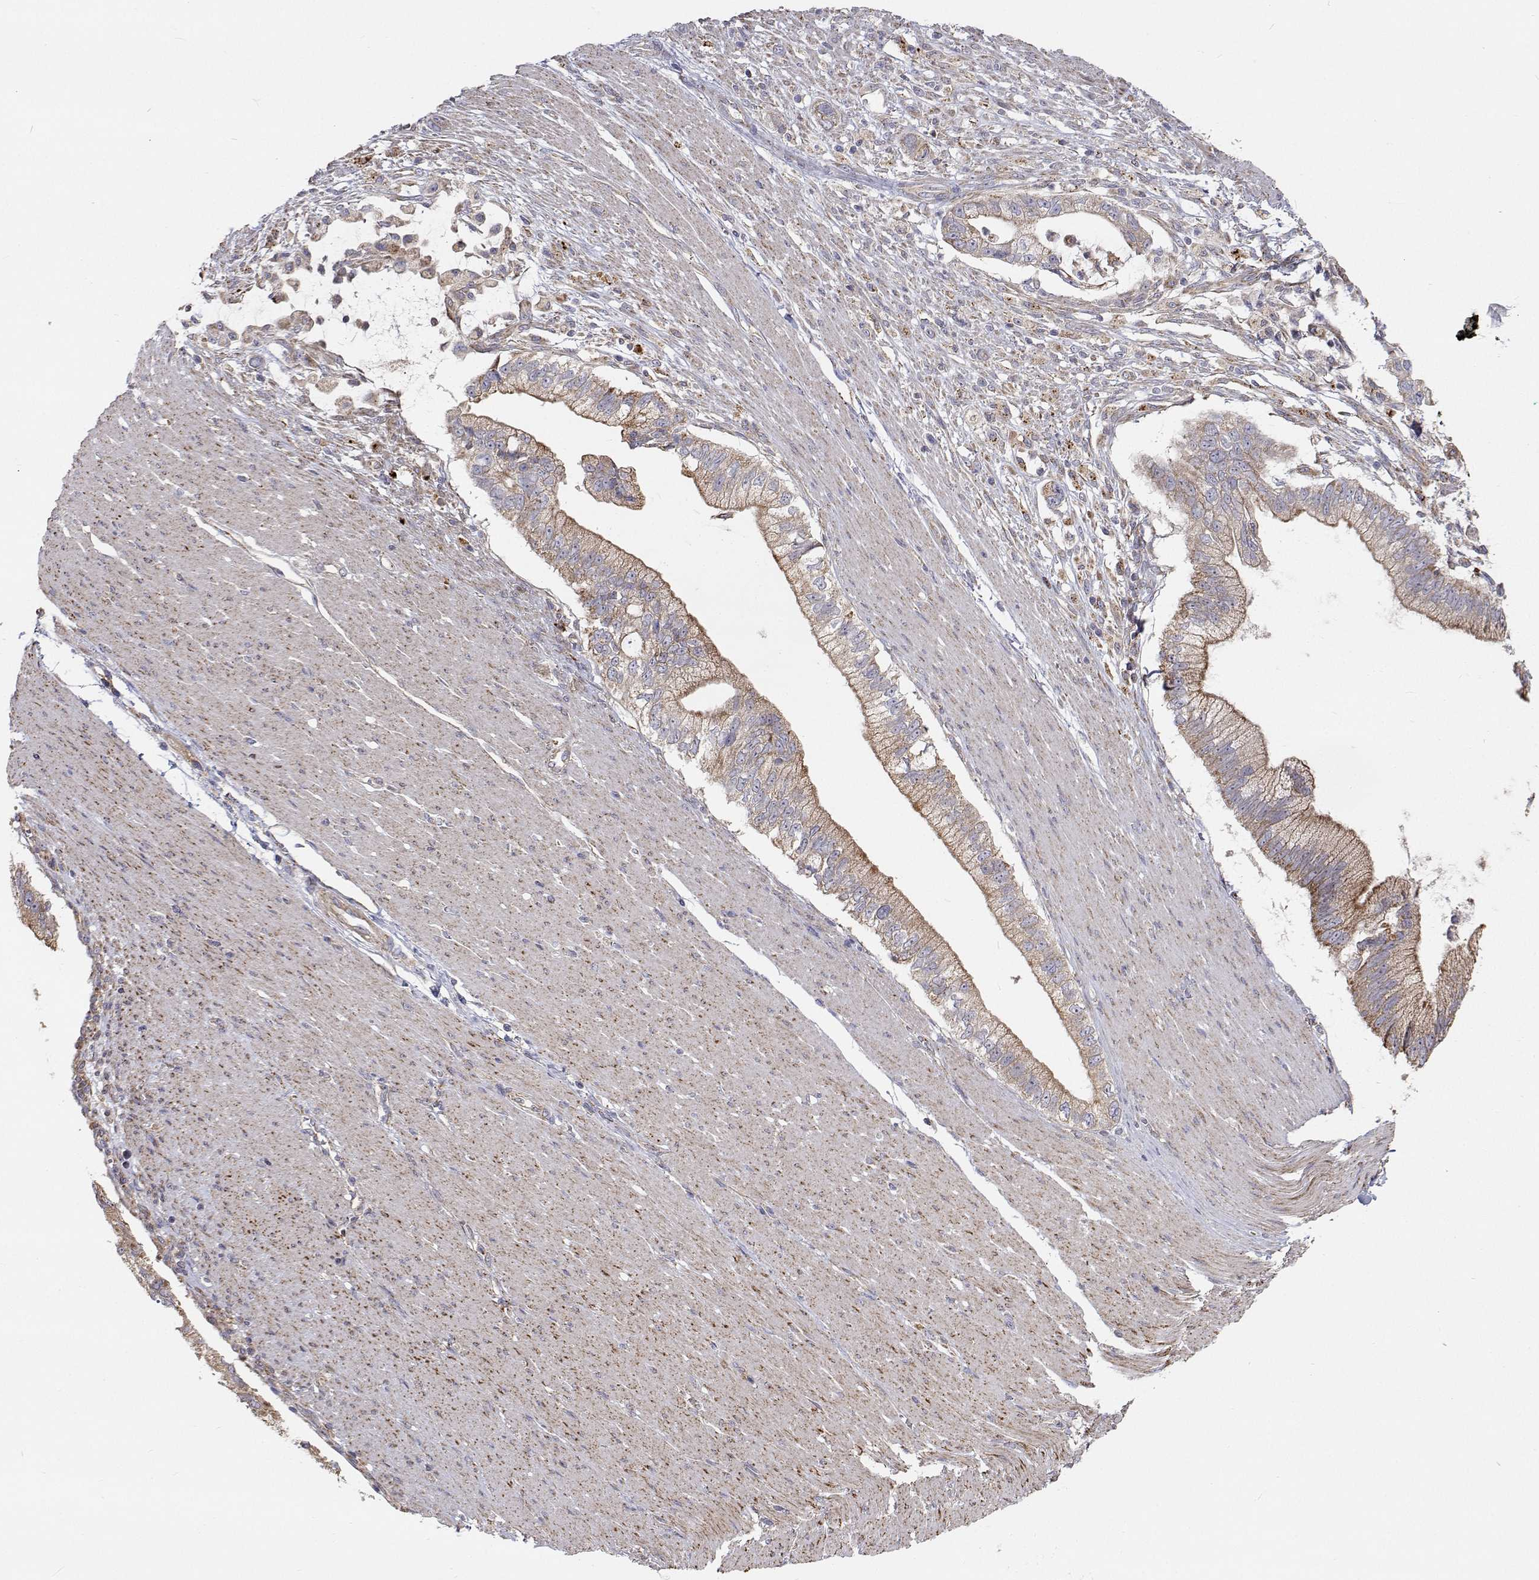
{"staining": {"intensity": "moderate", "quantity": "25%-75%", "location": "cytoplasmic/membranous"}, "tissue": "pancreatic cancer", "cell_type": "Tumor cells", "image_type": "cancer", "snomed": [{"axis": "morphology", "description": "Adenocarcinoma, NOS"}, {"axis": "topography", "description": "Pancreas"}], "caption": "Immunohistochemical staining of human pancreatic adenocarcinoma demonstrates moderate cytoplasmic/membranous protein positivity in about 25%-75% of tumor cells. Nuclei are stained in blue.", "gene": "SPICE1", "patient": {"sex": "male", "age": 70}}